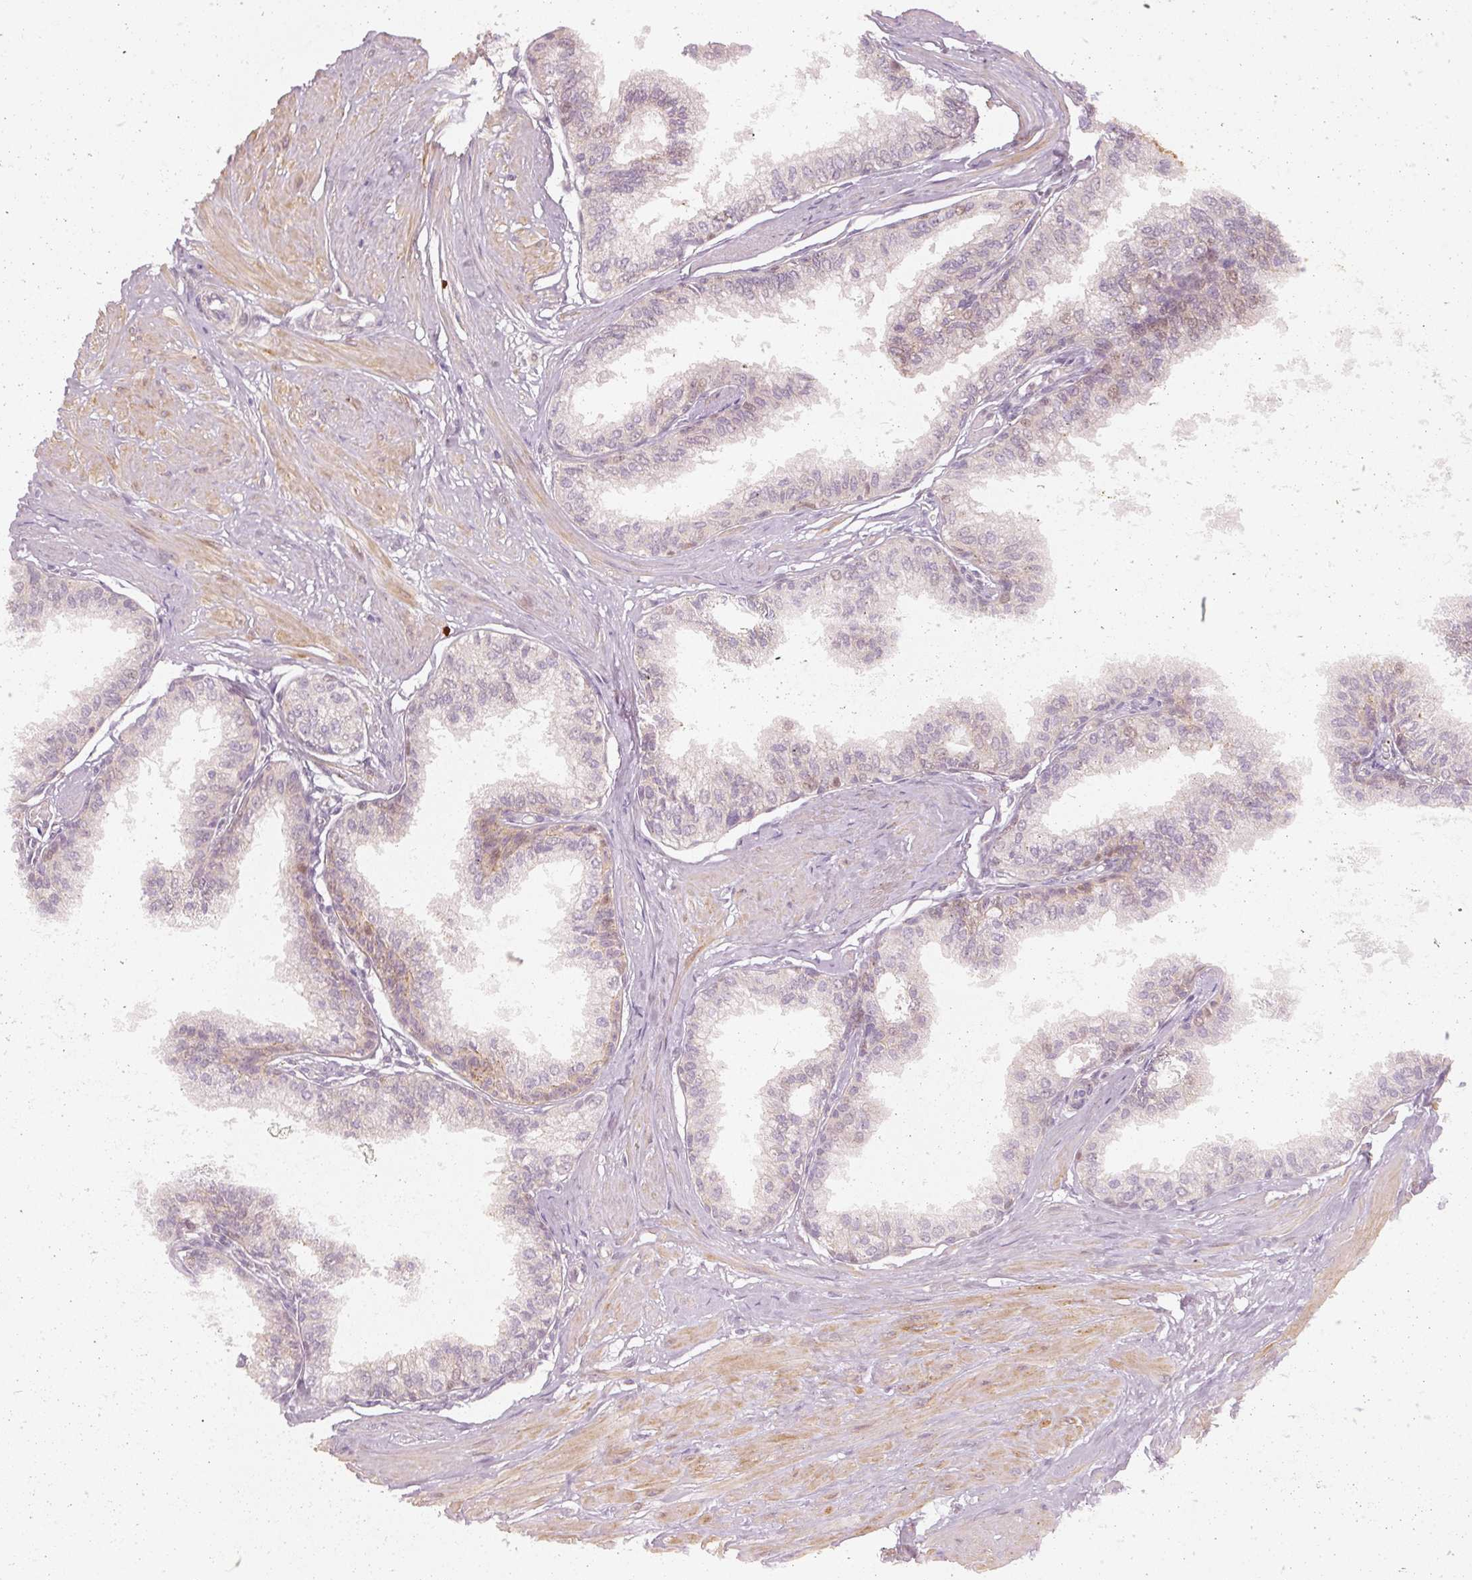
{"staining": {"intensity": "weak", "quantity": "<25%", "location": "cytoplasmic/membranous,nuclear"}, "tissue": "seminal vesicle", "cell_type": "Glandular cells", "image_type": "normal", "snomed": [{"axis": "morphology", "description": "Normal tissue, NOS"}, {"axis": "topography", "description": "Prostate"}, {"axis": "topography", "description": "Seminal veicle"}], "caption": "The micrograph displays no staining of glandular cells in benign seminal vesicle.", "gene": "DAPP1", "patient": {"sex": "male", "age": 60}}